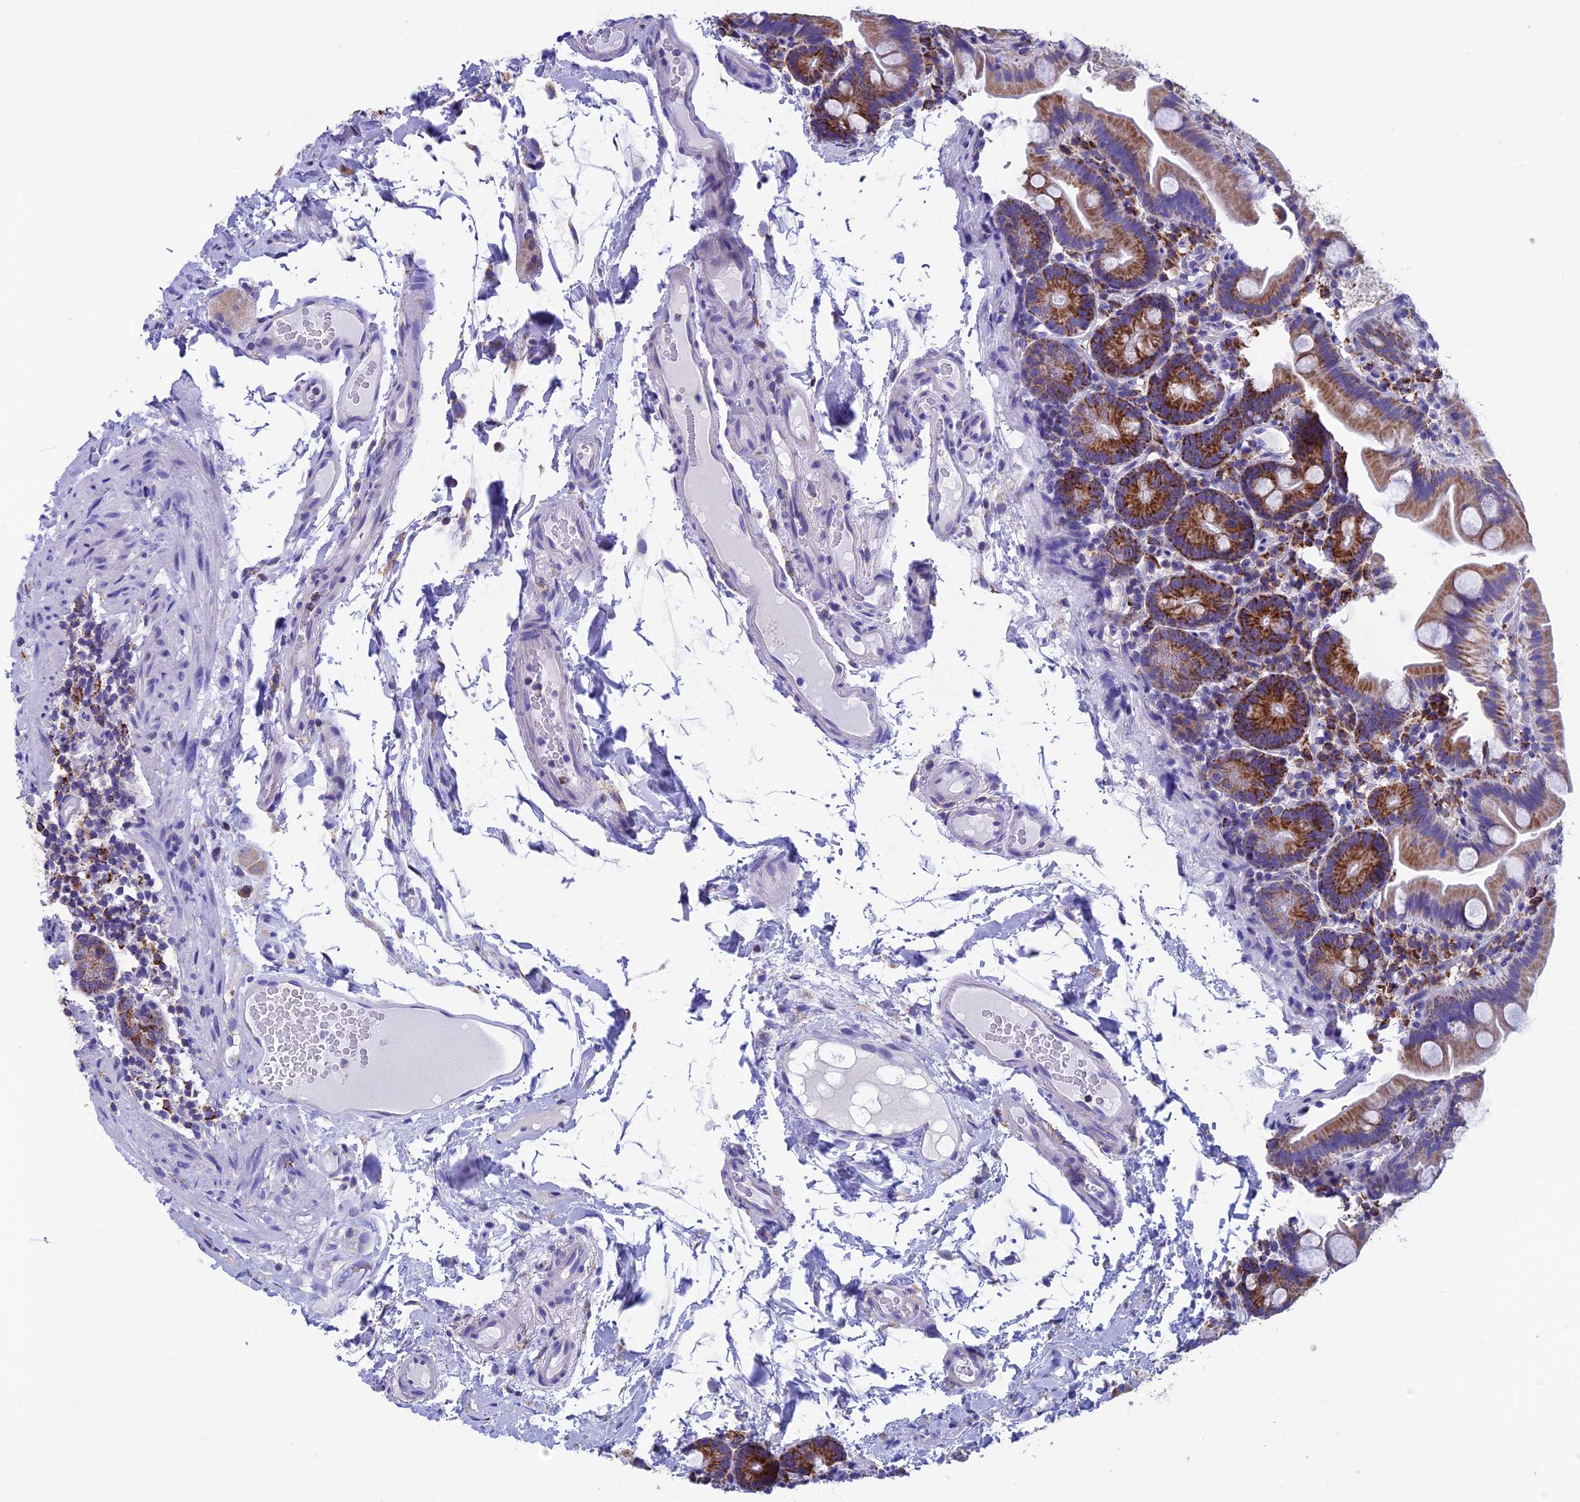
{"staining": {"intensity": "moderate", "quantity": ">75%", "location": "cytoplasmic/membranous"}, "tissue": "small intestine", "cell_type": "Glandular cells", "image_type": "normal", "snomed": [{"axis": "morphology", "description": "Normal tissue, NOS"}, {"axis": "topography", "description": "Small intestine"}], "caption": "DAB immunohistochemical staining of benign small intestine reveals moderate cytoplasmic/membranous protein staining in approximately >75% of glandular cells. Nuclei are stained in blue.", "gene": "SLC8B1", "patient": {"sex": "female", "age": 68}}